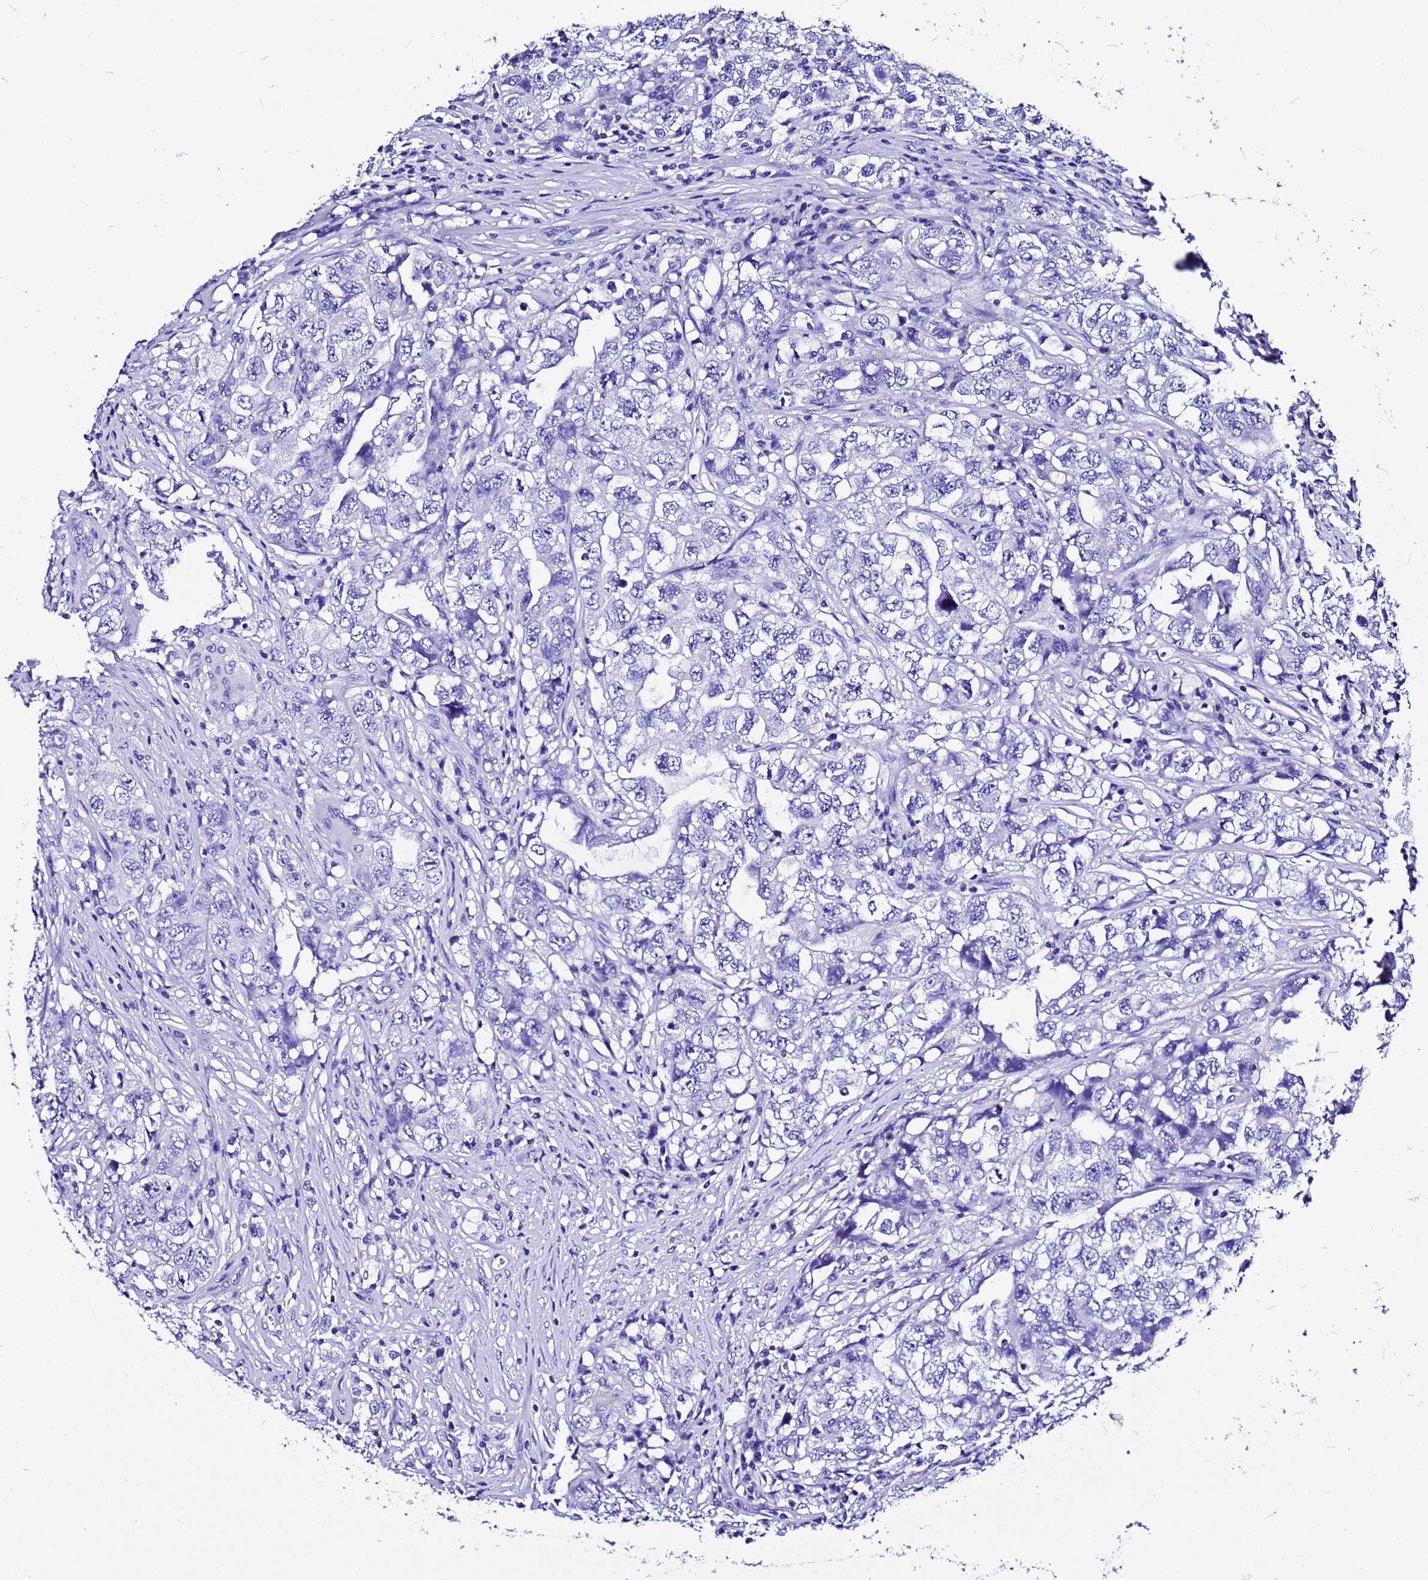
{"staining": {"intensity": "negative", "quantity": "none", "location": "none"}, "tissue": "testis cancer", "cell_type": "Tumor cells", "image_type": "cancer", "snomed": [{"axis": "morphology", "description": "Seminoma, NOS"}, {"axis": "morphology", "description": "Carcinoma, Embryonal, NOS"}, {"axis": "topography", "description": "Testis"}], "caption": "Image shows no significant protein staining in tumor cells of embryonal carcinoma (testis). (Brightfield microscopy of DAB immunohistochemistry (IHC) at high magnification).", "gene": "HERC4", "patient": {"sex": "male", "age": 43}}